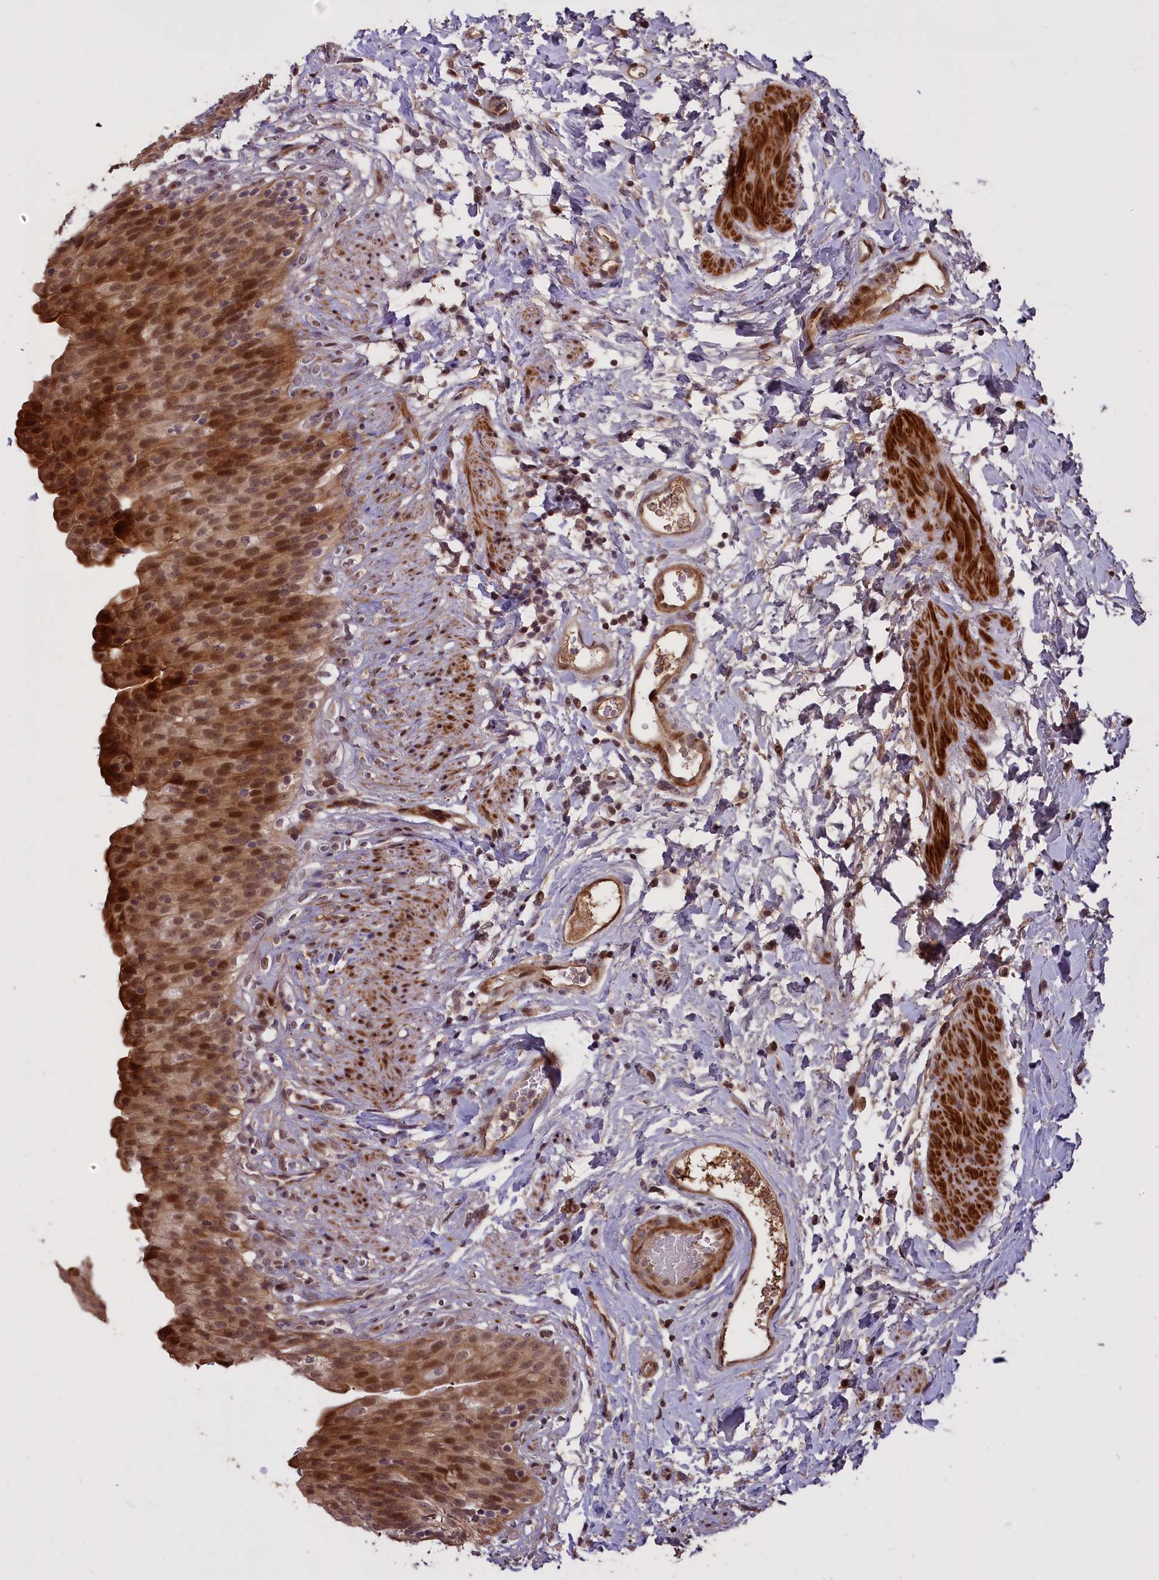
{"staining": {"intensity": "moderate", "quantity": ">75%", "location": "cytoplasmic/membranous,nuclear"}, "tissue": "urinary bladder", "cell_type": "Urothelial cells", "image_type": "normal", "snomed": [{"axis": "morphology", "description": "Normal tissue, NOS"}, {"axis": "topography", "description": "Urinary bladder"}], "caption": "An image of urinary bladder stained for a protein shows moderate cytoplasmic/membranous,nuclear brown staining in urothelial cells. The staining was performed using DAB (3,3'-diaminobenzidine), with brown indicating positive protein expression. Nuclei are stained blue with hematoxylin.", "gene": "ENHO", "patient": {"sex": "female", "age": 79}}